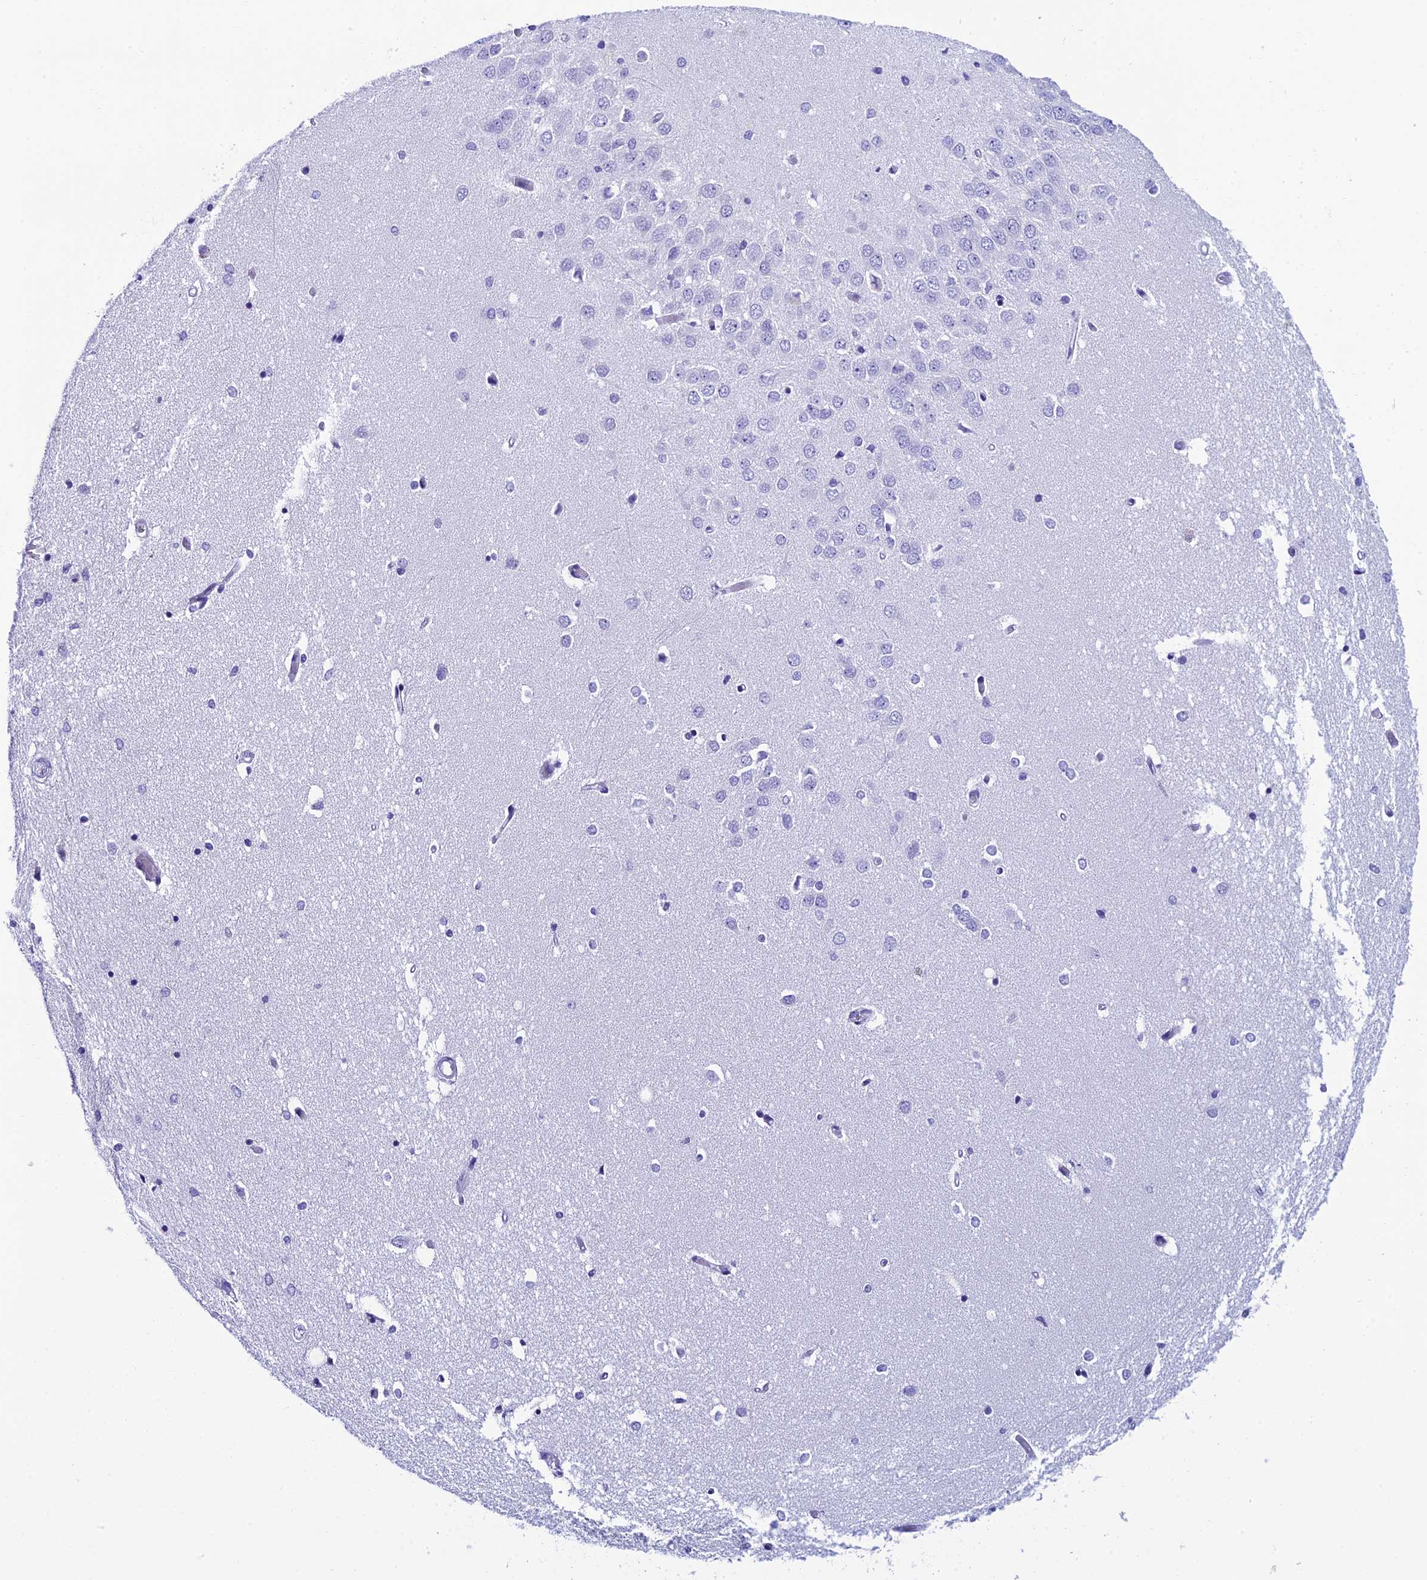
{"staining": {"intensity": "negative", "quantity": "none", "location": "none"}, "tissue": "hippocampus", "cell_type": "Glial cells", "image_type": "normal", "snomed": [{"axis": "morphology", "description": "Normal tissue, NOS"}, {"axis": "topography", "description": "Hippocampus"}], "caption": "Immunohistochemistry photomicrograph of normal hippocampus: hippocampus stained with DAB (3,3'-diaminobenzidine) demonstrates no significant protein positivity in glial cells.", "gene": "REEP4", "patient": {"sex": "male", "age": 45}}